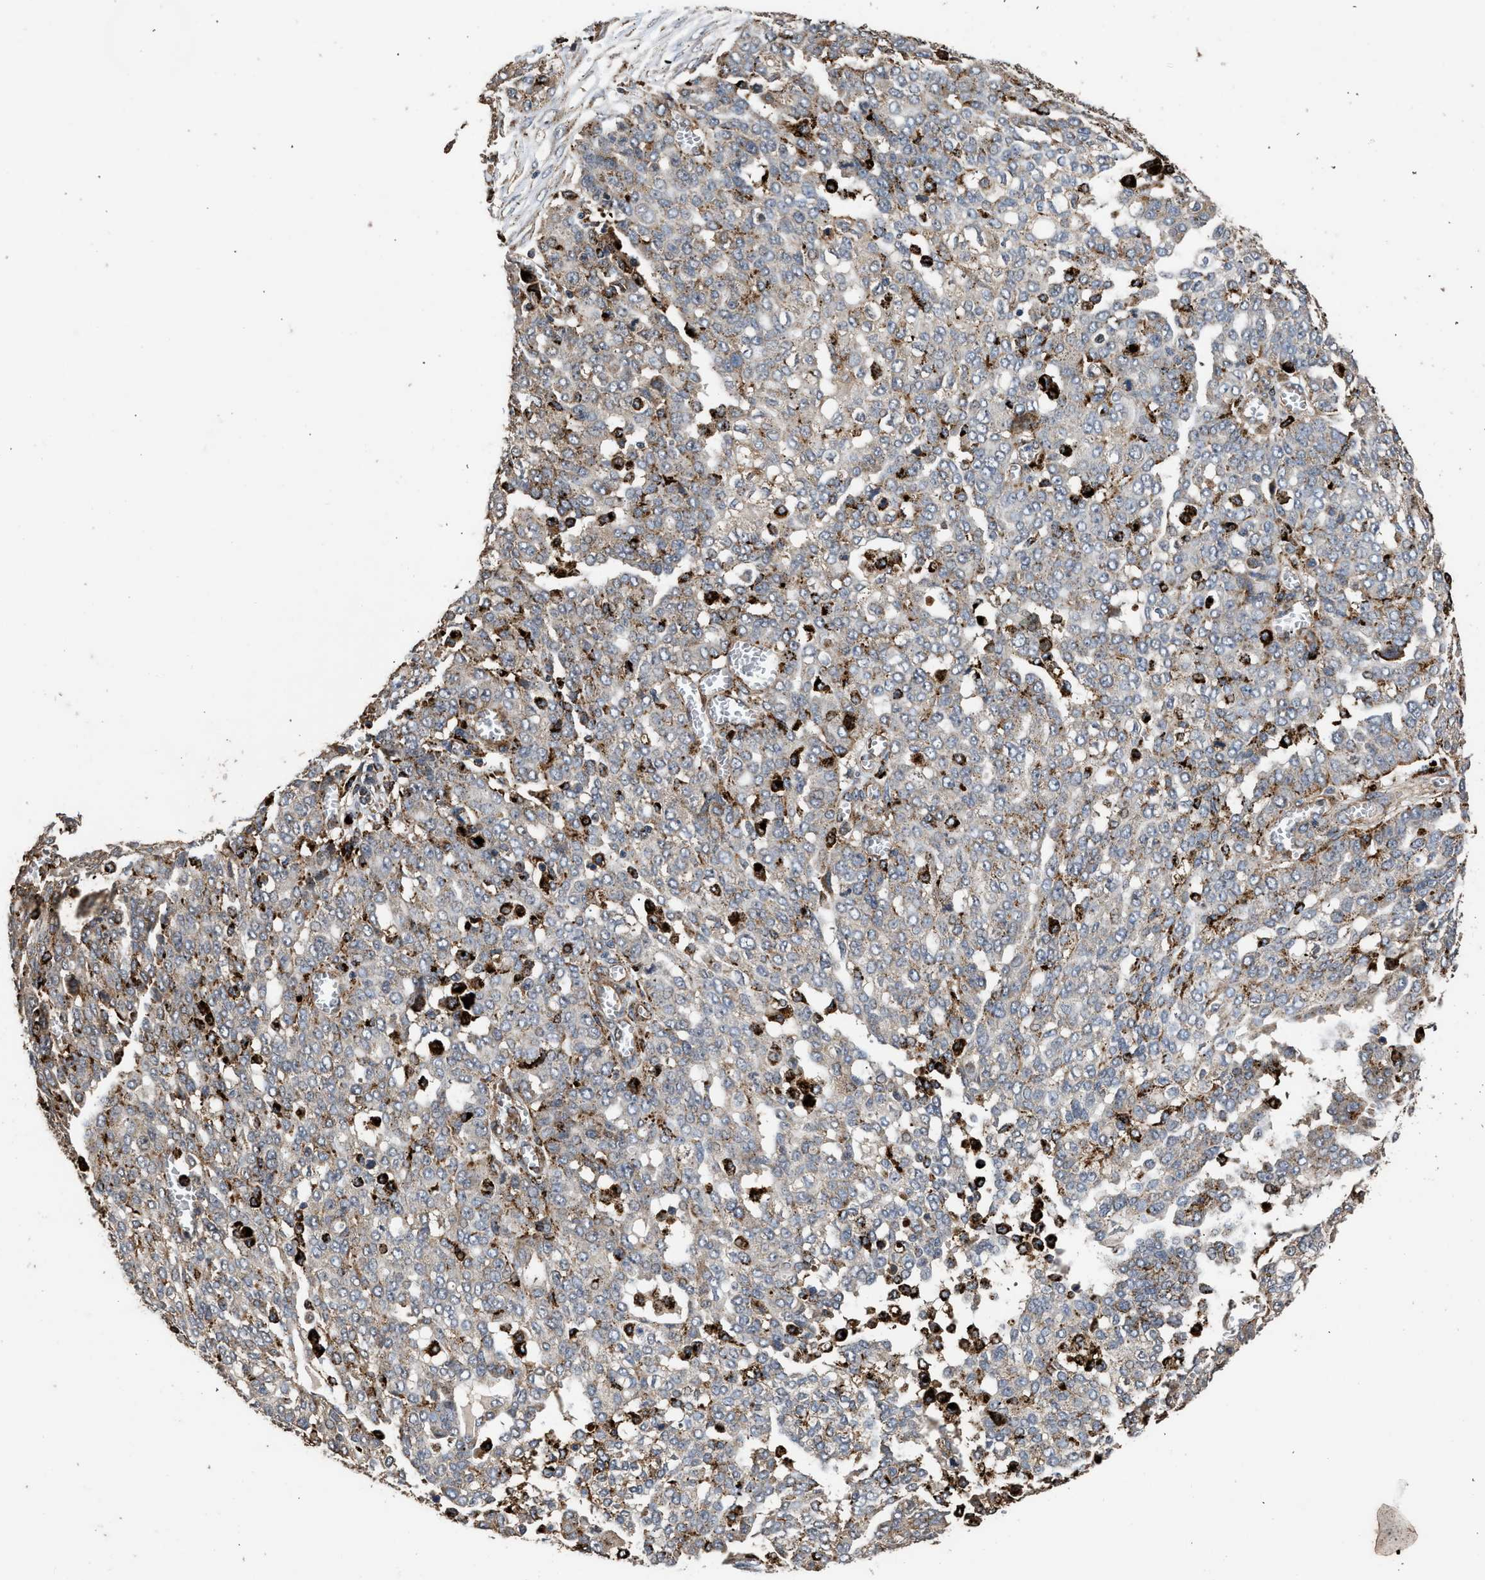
{"staining": {"intensity": "moderate", "quantity": "<25%", "location": "cytoplasmic/membranous"}, "tissue": "ovarian cancer", "cell_type": "Tumor cells", "image_type": "cancer", "snomed": [{"axis": "morphology", "description": "Cystadenocarcinoma, serous, NOS"}, {"axis": "topography", "description": "Soft tissue"}, {"axis": "topography", "description": "Ovary"}], "caption": "Protein staining of ovarian cancer tissue reveals moderate cytoplasmic/membranous expression in about <25% of tumor cells. (DAB IHC, brown staining for protein, blue staining for nuclei).", "gene": "CTSV", "patient": {"sex": "female", "age": 57}}